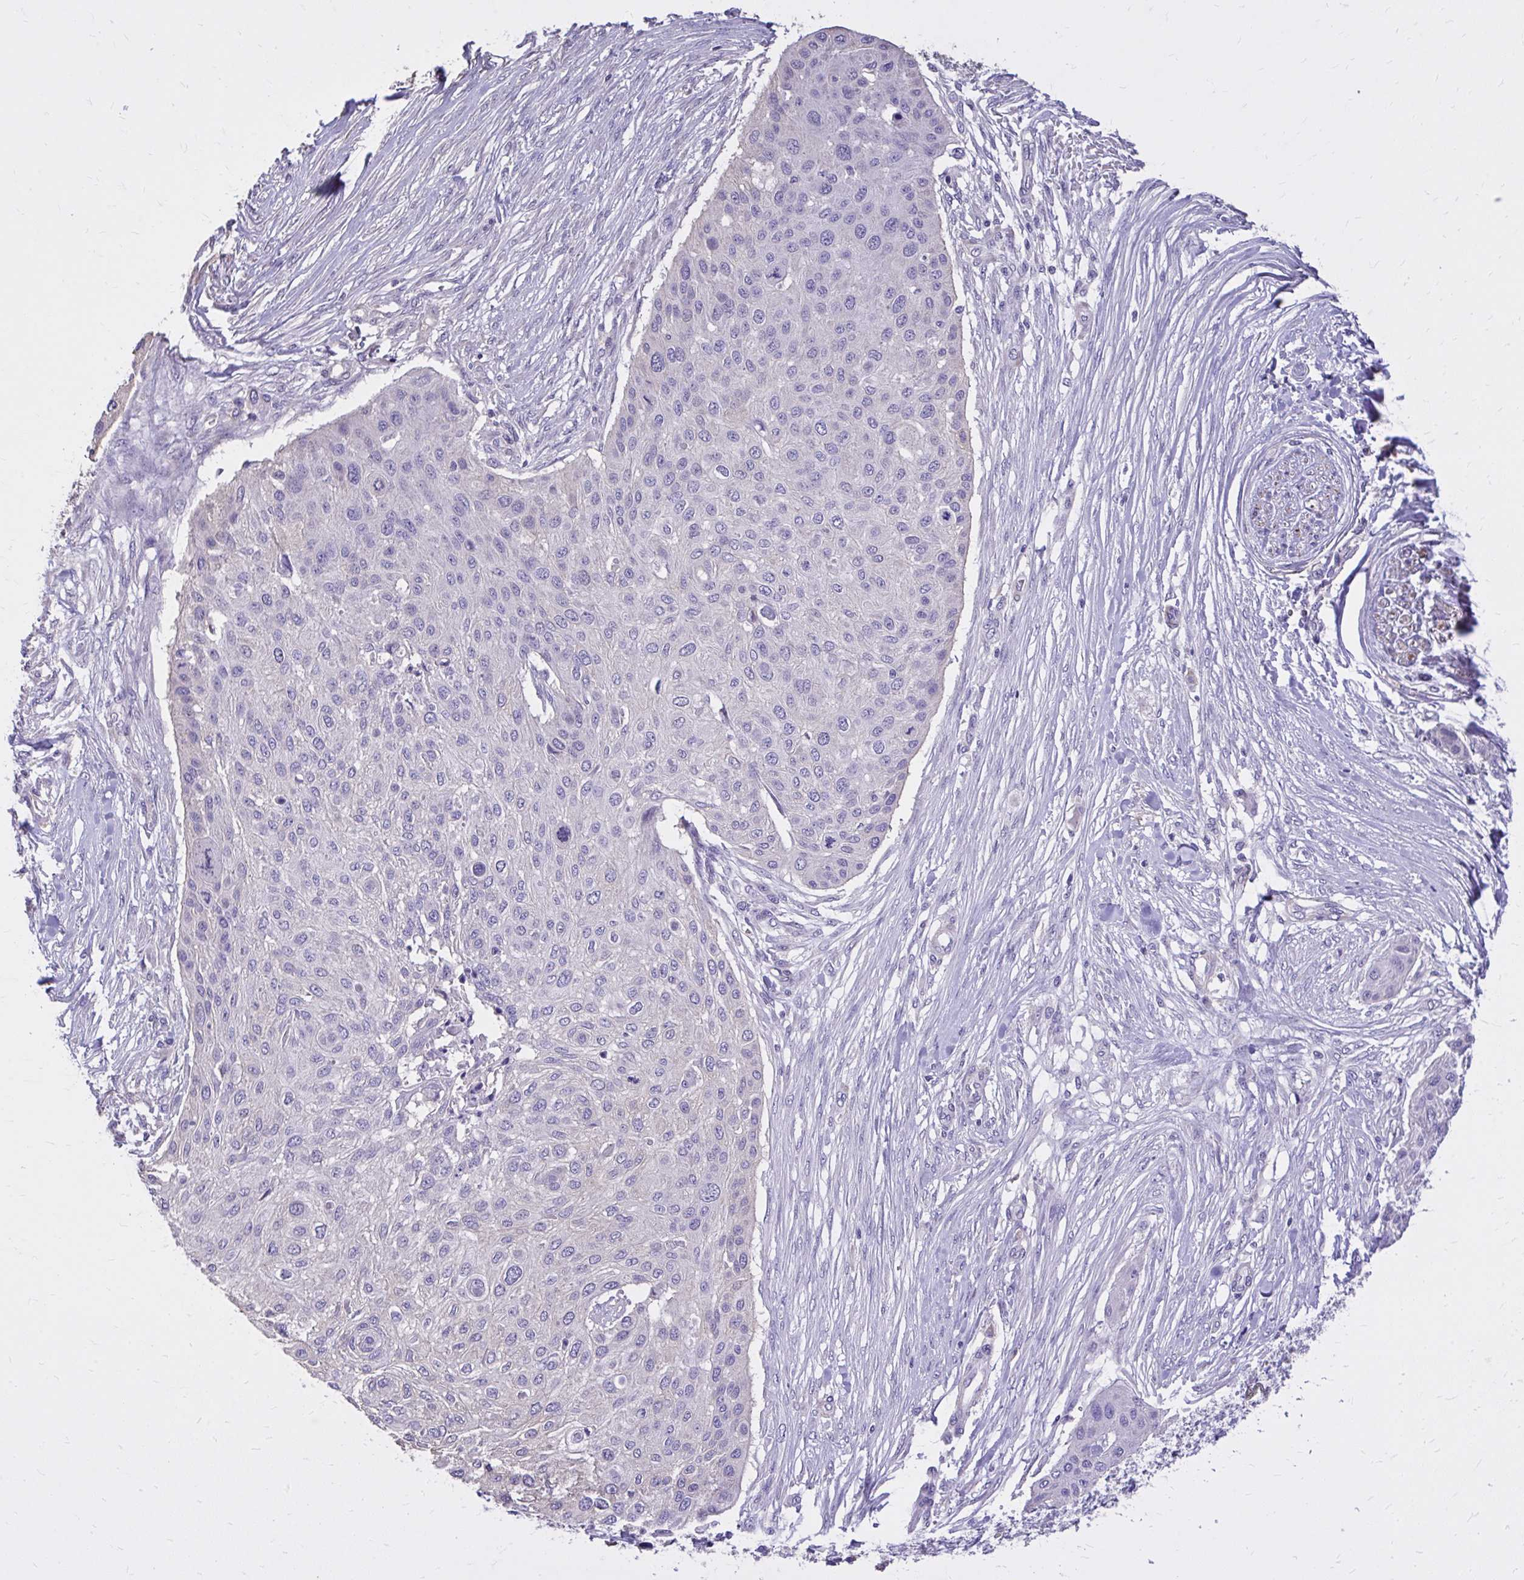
{"staining": {"intensity": "negative", "quantity": "none", "location": "none"}, "tissue": "skin cancer", "cell_type": "Tumor cells", "image_type": "cancer", "snomed": [{"axis": "morphology", "description": "Squamous cell carcinoma, NOS"}, {"axis": "topography", "description": "Skin"}], "caption": "This is an IHC histopathology image of skin cancer (squamous cell carcinoma). There is no staining in tumor cells.", "gene": "EPB41L1", "patient": {"sex": "female", "age": 87}}